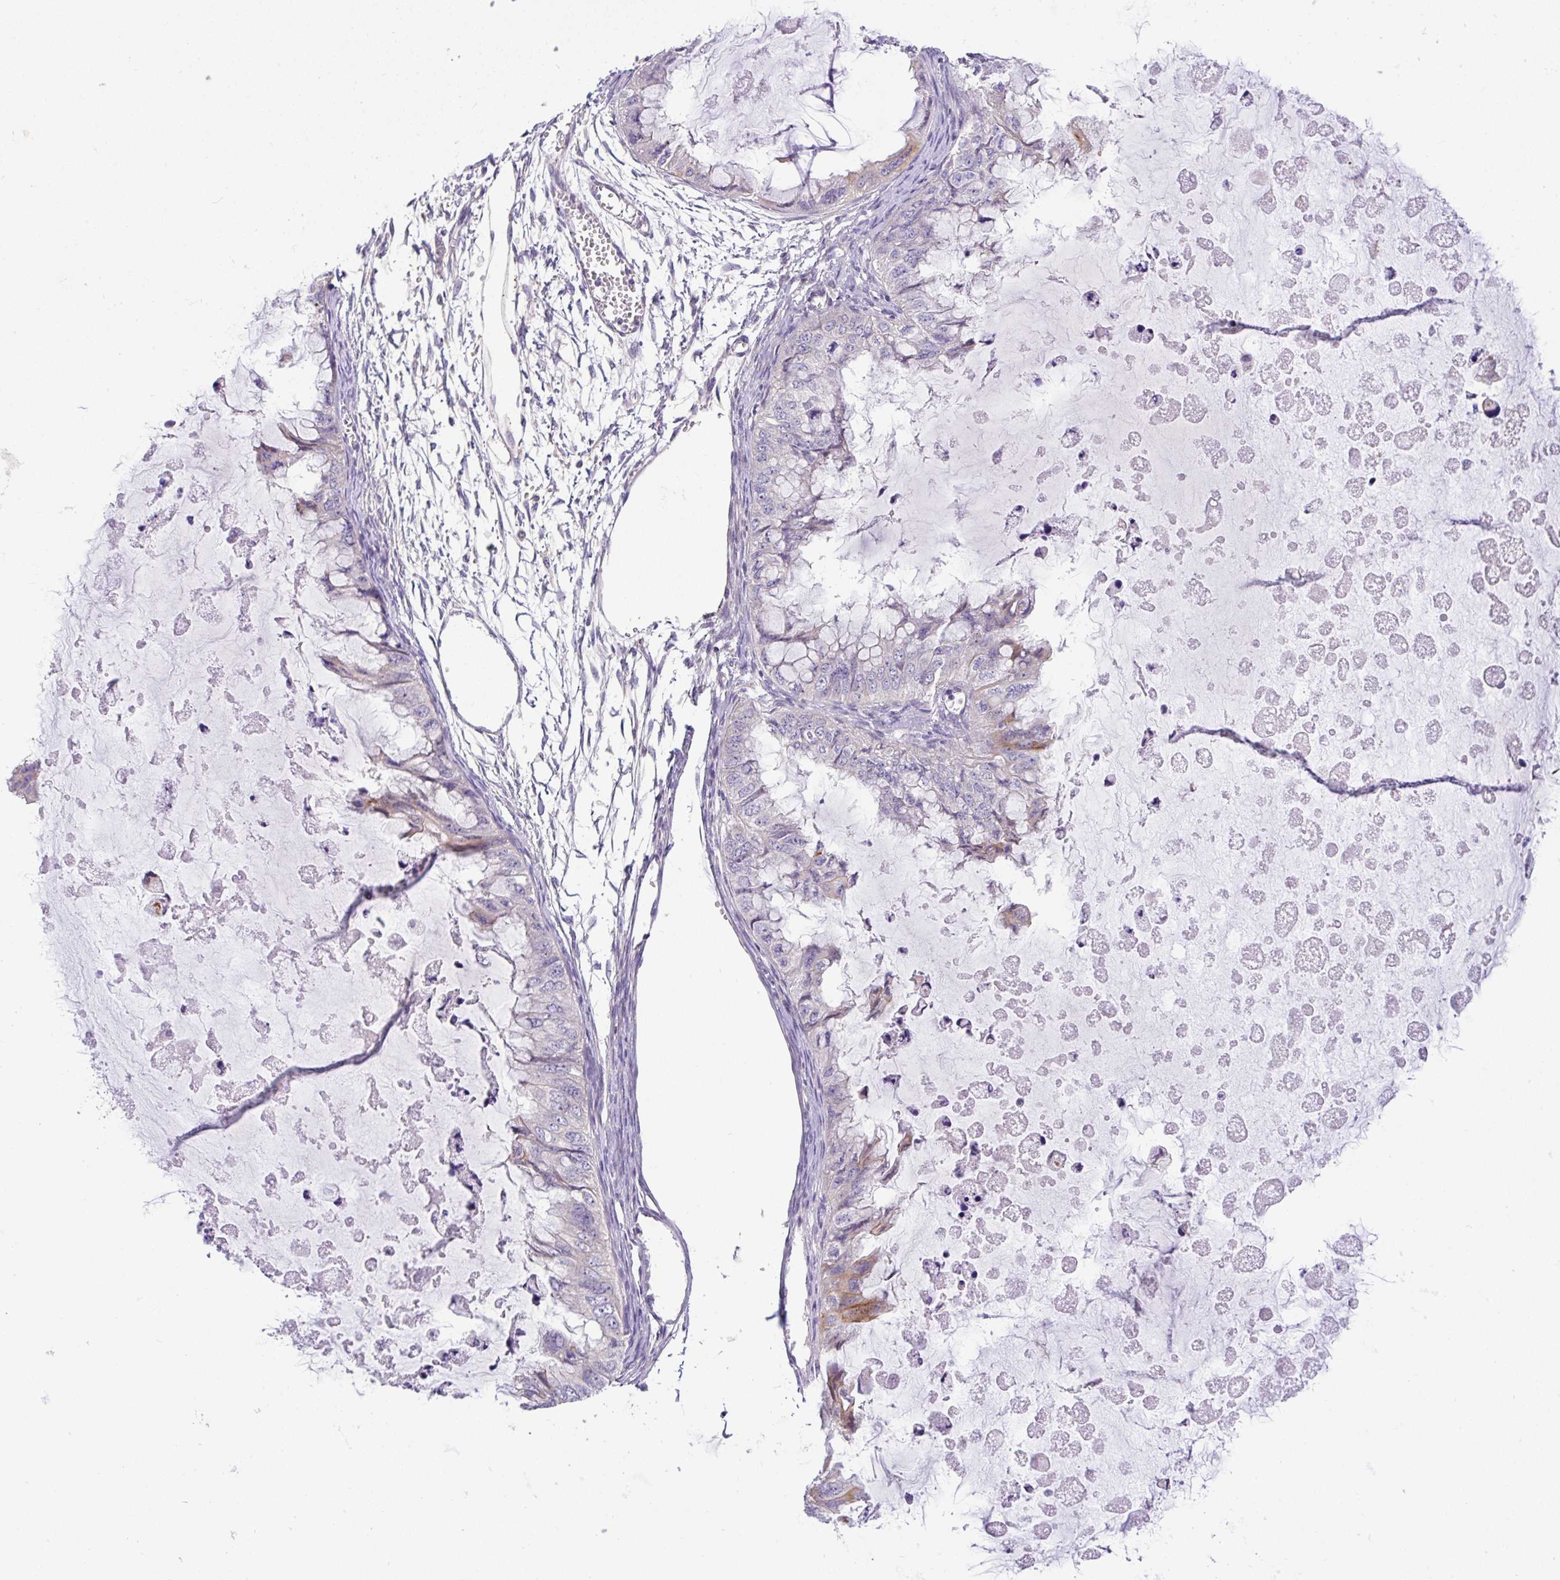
{"staining": {"intensity": "moderate", "quantity": "<25%", "location": "cytoplasmic/membranous"}, "tissue": "ovarian cancer", "cell_type": "Tumor cells", "image_type": "cancer", "snomed": [{"axis": "morphology", "description": "Cystadenocarcinoma, mucinous, NOS"}, {"axis": "topography", "description": "Ovary"}], "caption": "About <25% of tumor cells in ovarian mucinous cystadenocarcinoma exhibit moderate cytoplasmic/membranous protein expression as visualized by brown immunohistochemical staining.", "gene": "EPN3", "patient": {"sex": "female", "age": 72}}